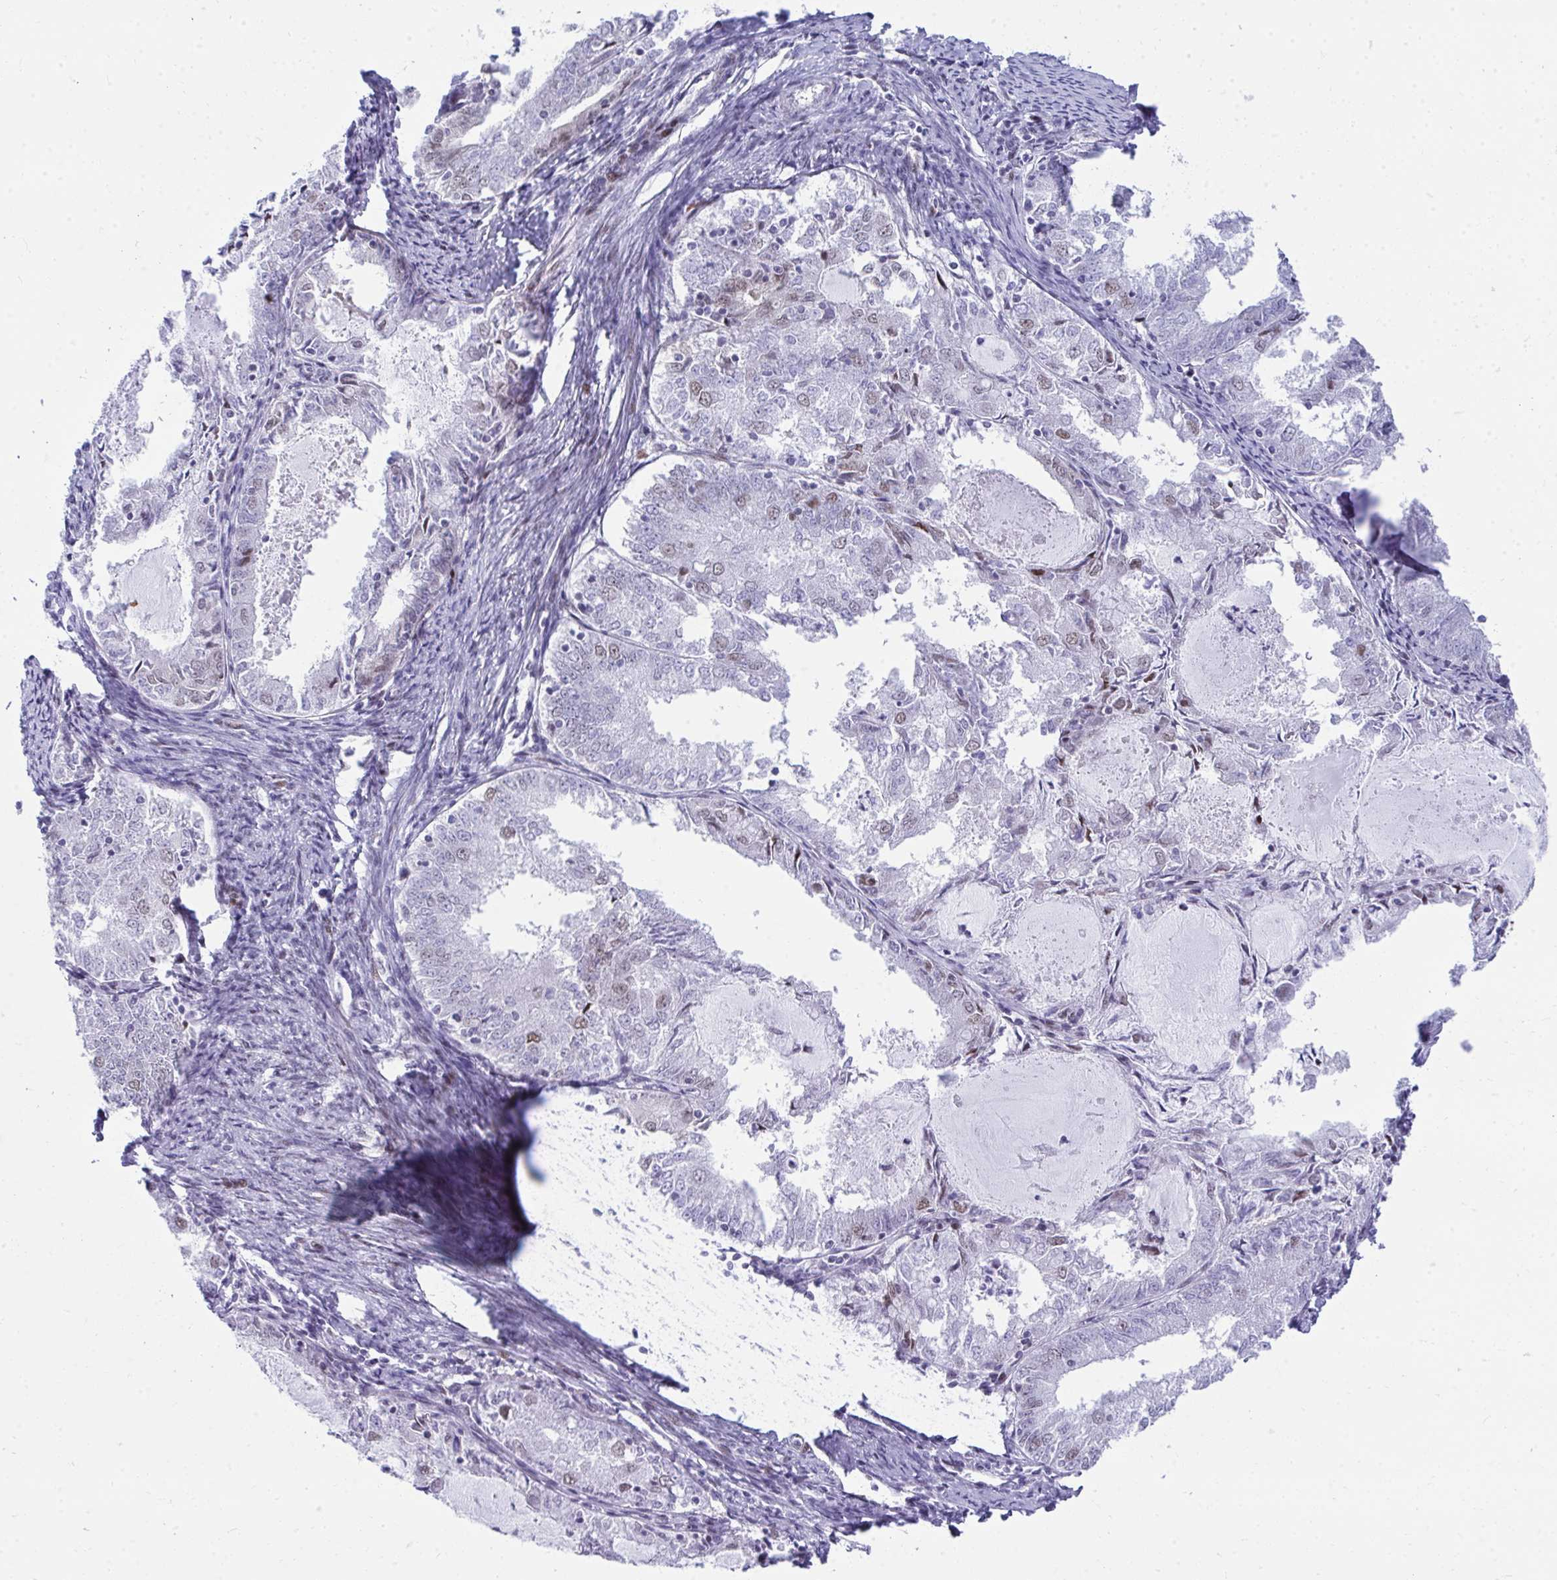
{"staining": {"intensity": "weak", "quantity": "<25%", "location": "nuclear"}, "tissue": "endometrial cancer", "cell_type": "Tumor cells", "image_type": "cancer", "snomed": [{"axis": "morphology", "description": "Adenocarcinoma, NOS"}, {"axis": "topography", "description": "Endometrium"}], "caption": "Endometrial adenocarcinoma was stained to show a protein in brown. There is no significant staining in tumor cells.", "gene": "GLDN", "patient": {"sex": "female", "age": 57}}